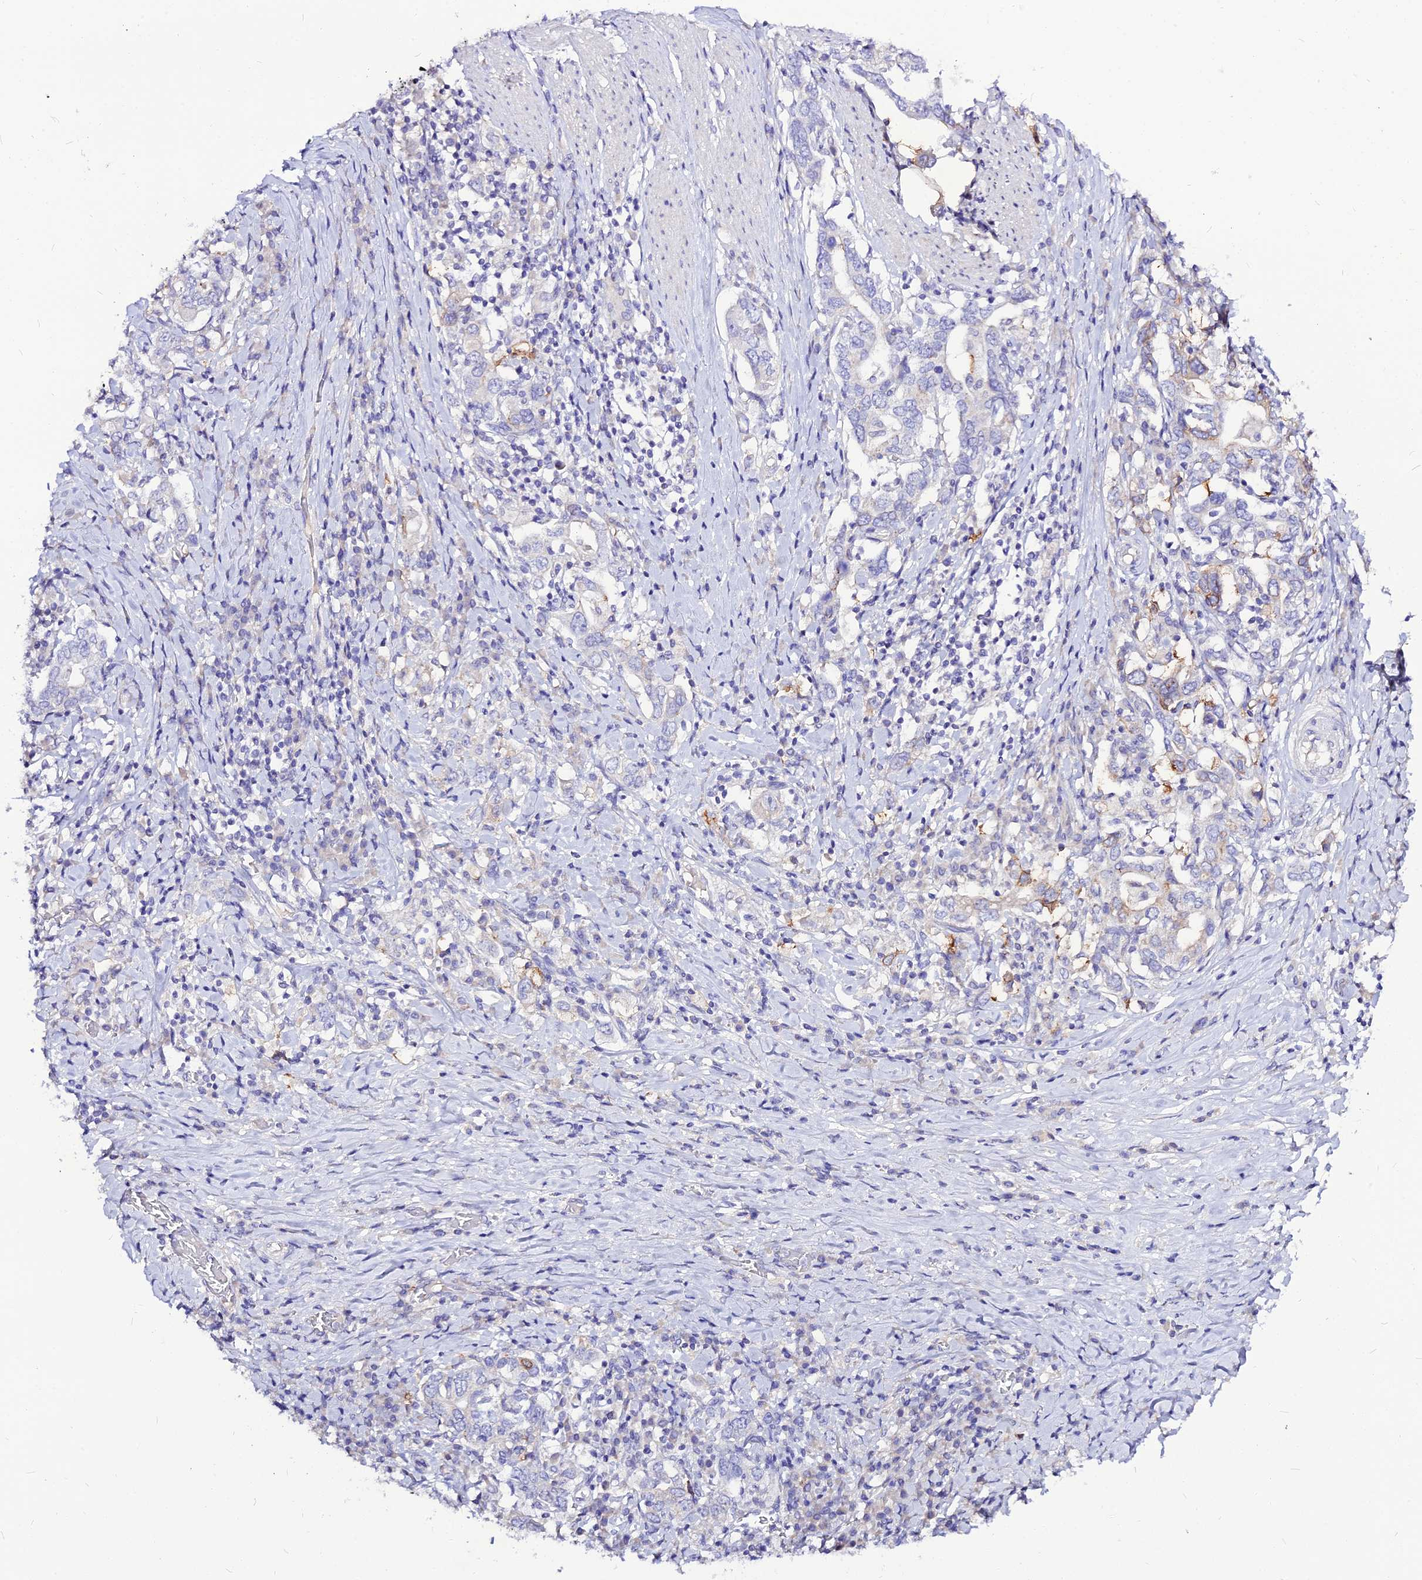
{"staining": {"intensity": "moderate", "quantity": "<25%", "location": "cytoplasmic/membranous"}, "tissue": "stomach cancer", "cell_type": "Tumor cells", "image_type": "cancer", "snomed": [{"axis": "morphology", "description": "Adenocarcinoma, NOS"}, {"axis": "topography", "description": "Stomach, upper"}, {"axis": "topography", "description": "Stomach"}], "caption": "Stomach cancer (adenocarcinoma) was stained to show a protein in brown. There is low levels of moderate cytoplasmic/membranous staining in approximately <25% of tumor cells.", "gene": "CZIB", "patient": {"sex": "male", "age": 62}}